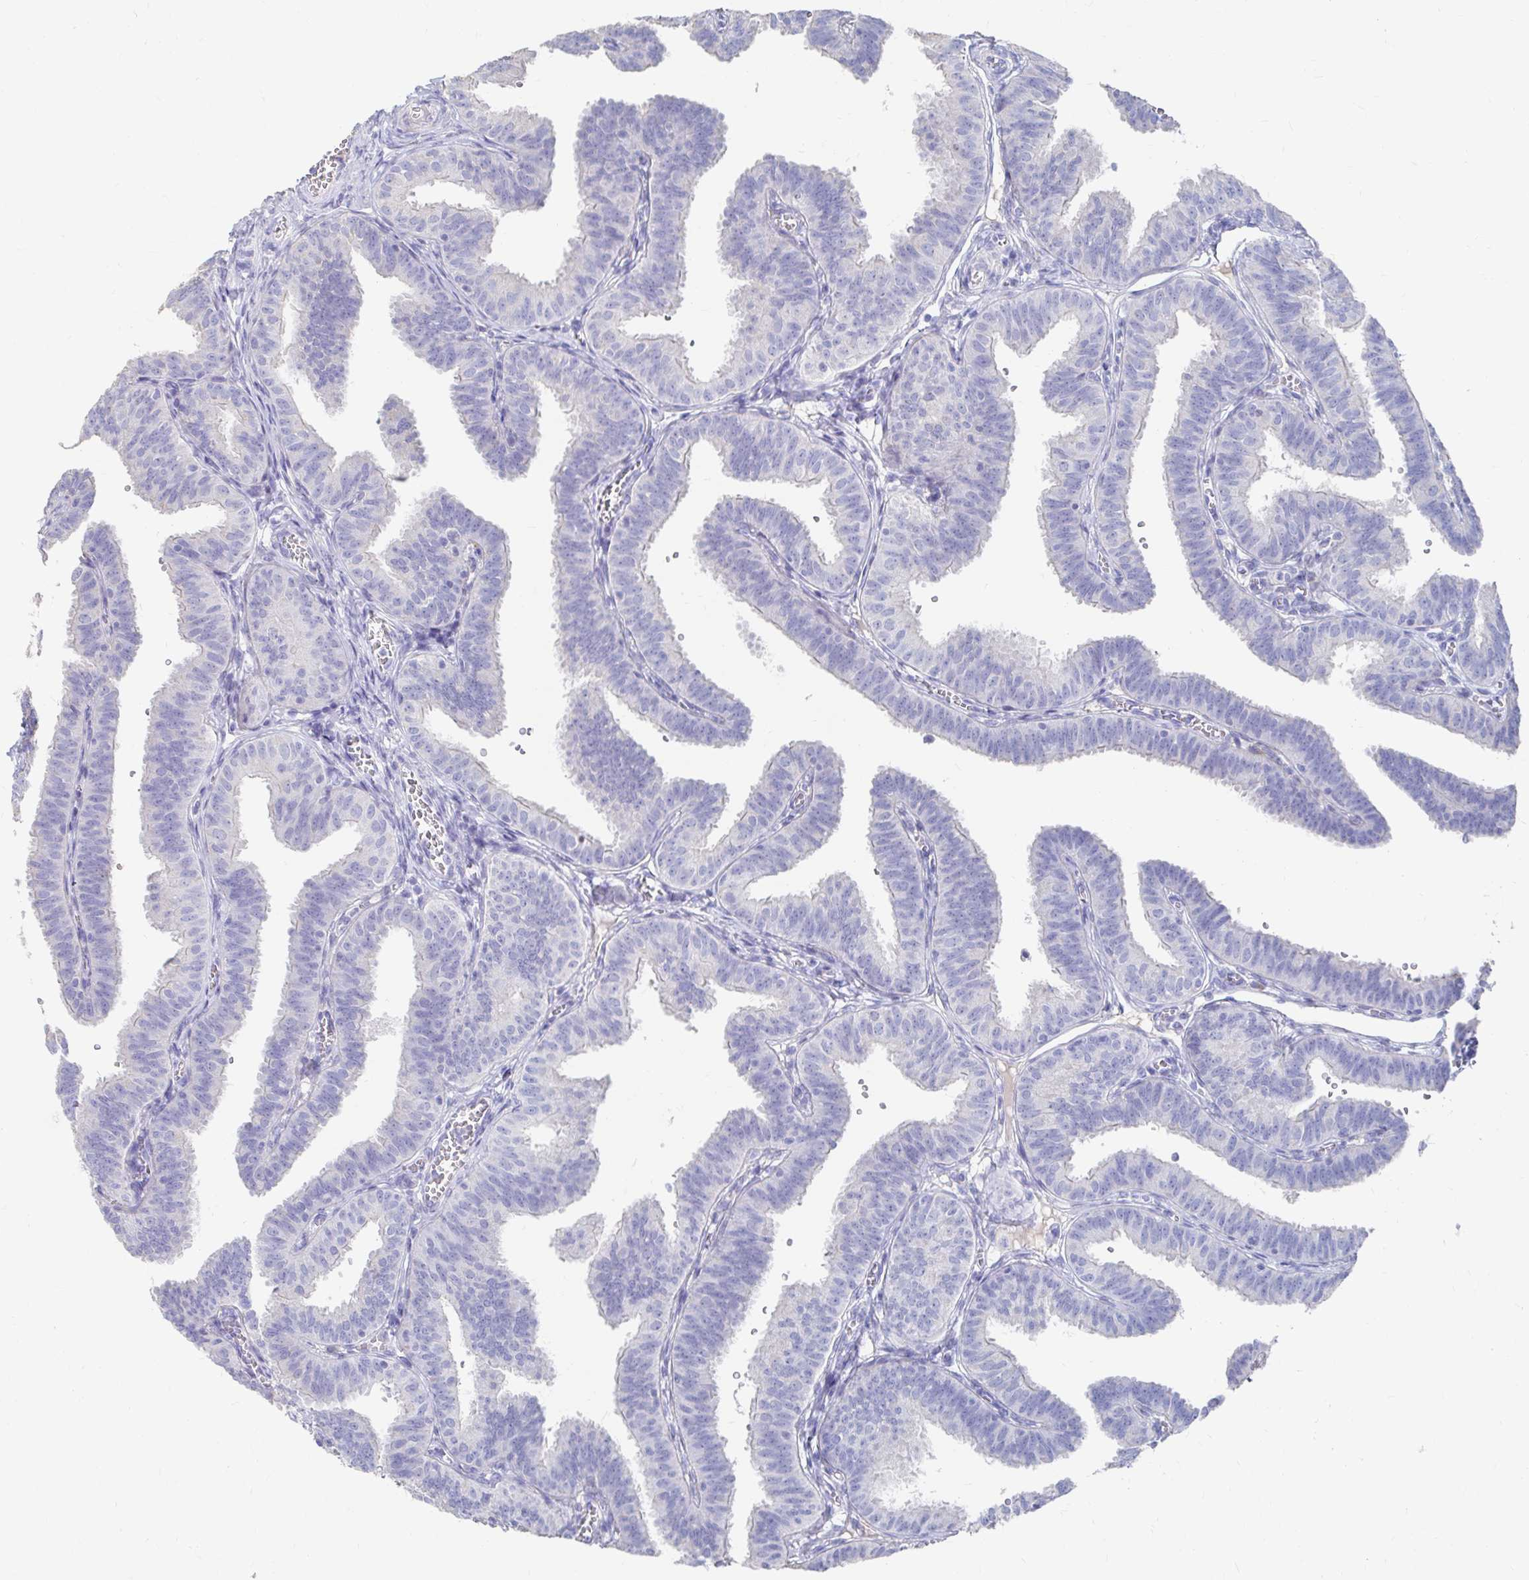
{"staining": {"intensity": "negative", "quantity": "none", "location": "none"}, "tissue": "fallopian tube", "cell_type": "Glandular cells", "image_type": "normal", "snomed": [{"axis": "morphology", "description": "Normal tissue, NOS"}, {"axis": "topography", "description": "Fallopian tube"}], "caption": "This image is of unremarkable fallopian tube stained with IHC to label a protein in brown with the nuclei are counter-stained blue. There is no staining in glandular cells.", "gene": "LAMC3", "patient": {"sex": "female", "age": 25}}